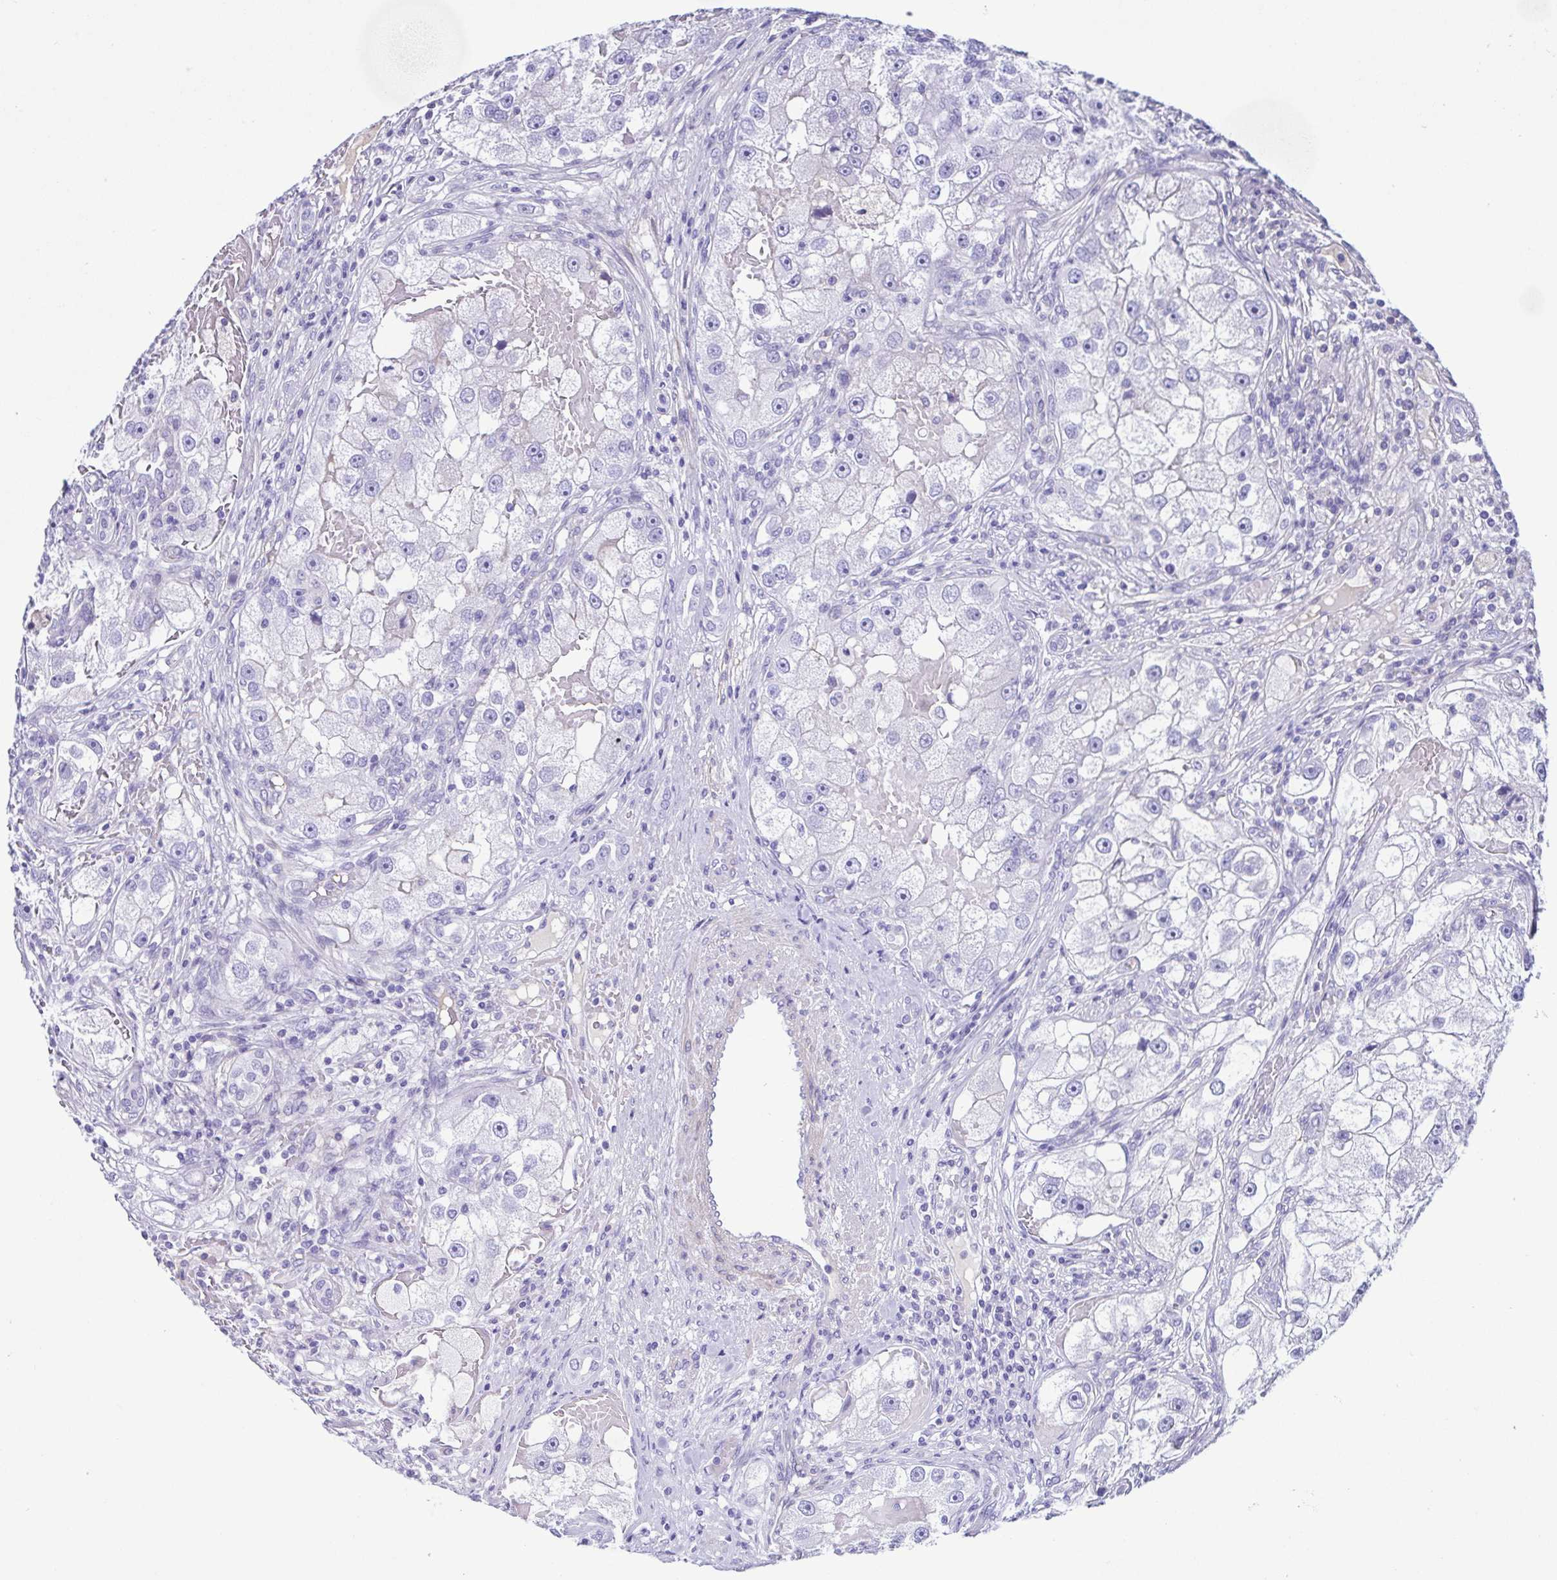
{"staining": {"intensity": "negative", "quantity": "none", "location": "none"}, "tissue": "renal cancer", "cell_type": "Tumor cells", "image_type": "cancer", "snomed": [{"axis": "morphology", "description": "Adenocarcinoma, NOS"}, {"axis": "topography", "description": "Kidney"}], "caption": "High magnification brightfield microscopy of renal adenocarcinoma stained with DAB (brown) and counterstained with hematoxylin (blue): tumor cells show no significant staining.", "gene": "CYP11B1", "patient": {"sex": "male", "age": 63}}